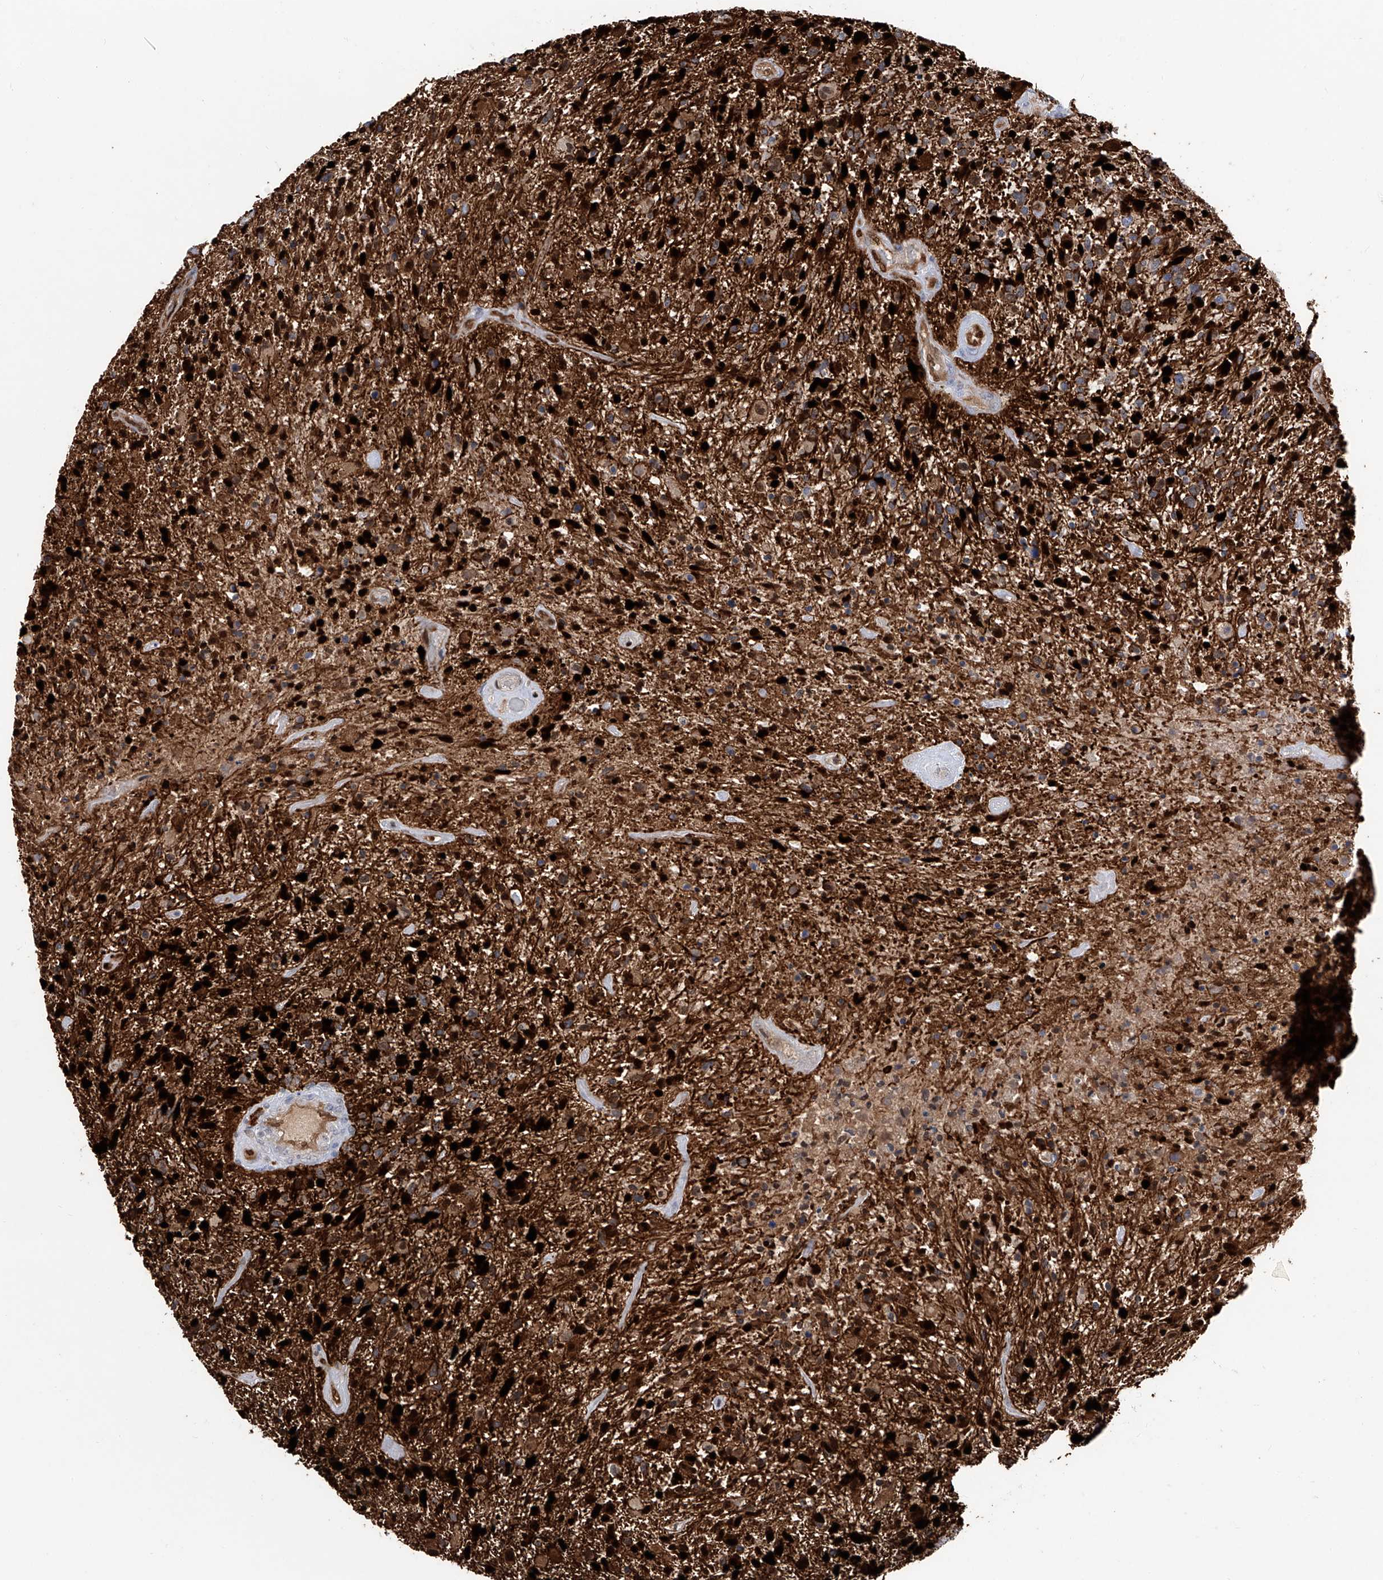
{"staining": {"intensity": "moderate", "quantity": "<25%", "location": "cytoplasmic/membranous,nuclear"}, "tissue": "glioma", "cell_type": "Tumor cells", "image_type": "cancer", "snomed": [{"axis": "morphology", "description": "Glioma, malignant, High grade"}, {"axis": "topography", "description": "Brain"}], "caption": "Tumor cells demonstrate moderate cytoplasmic/membranous and nuclear positivity in approximately <25% of cells in malignant glioma (high-grade).", "gene": "PHF20", "patient": {"sex": "male", "age": 47}}